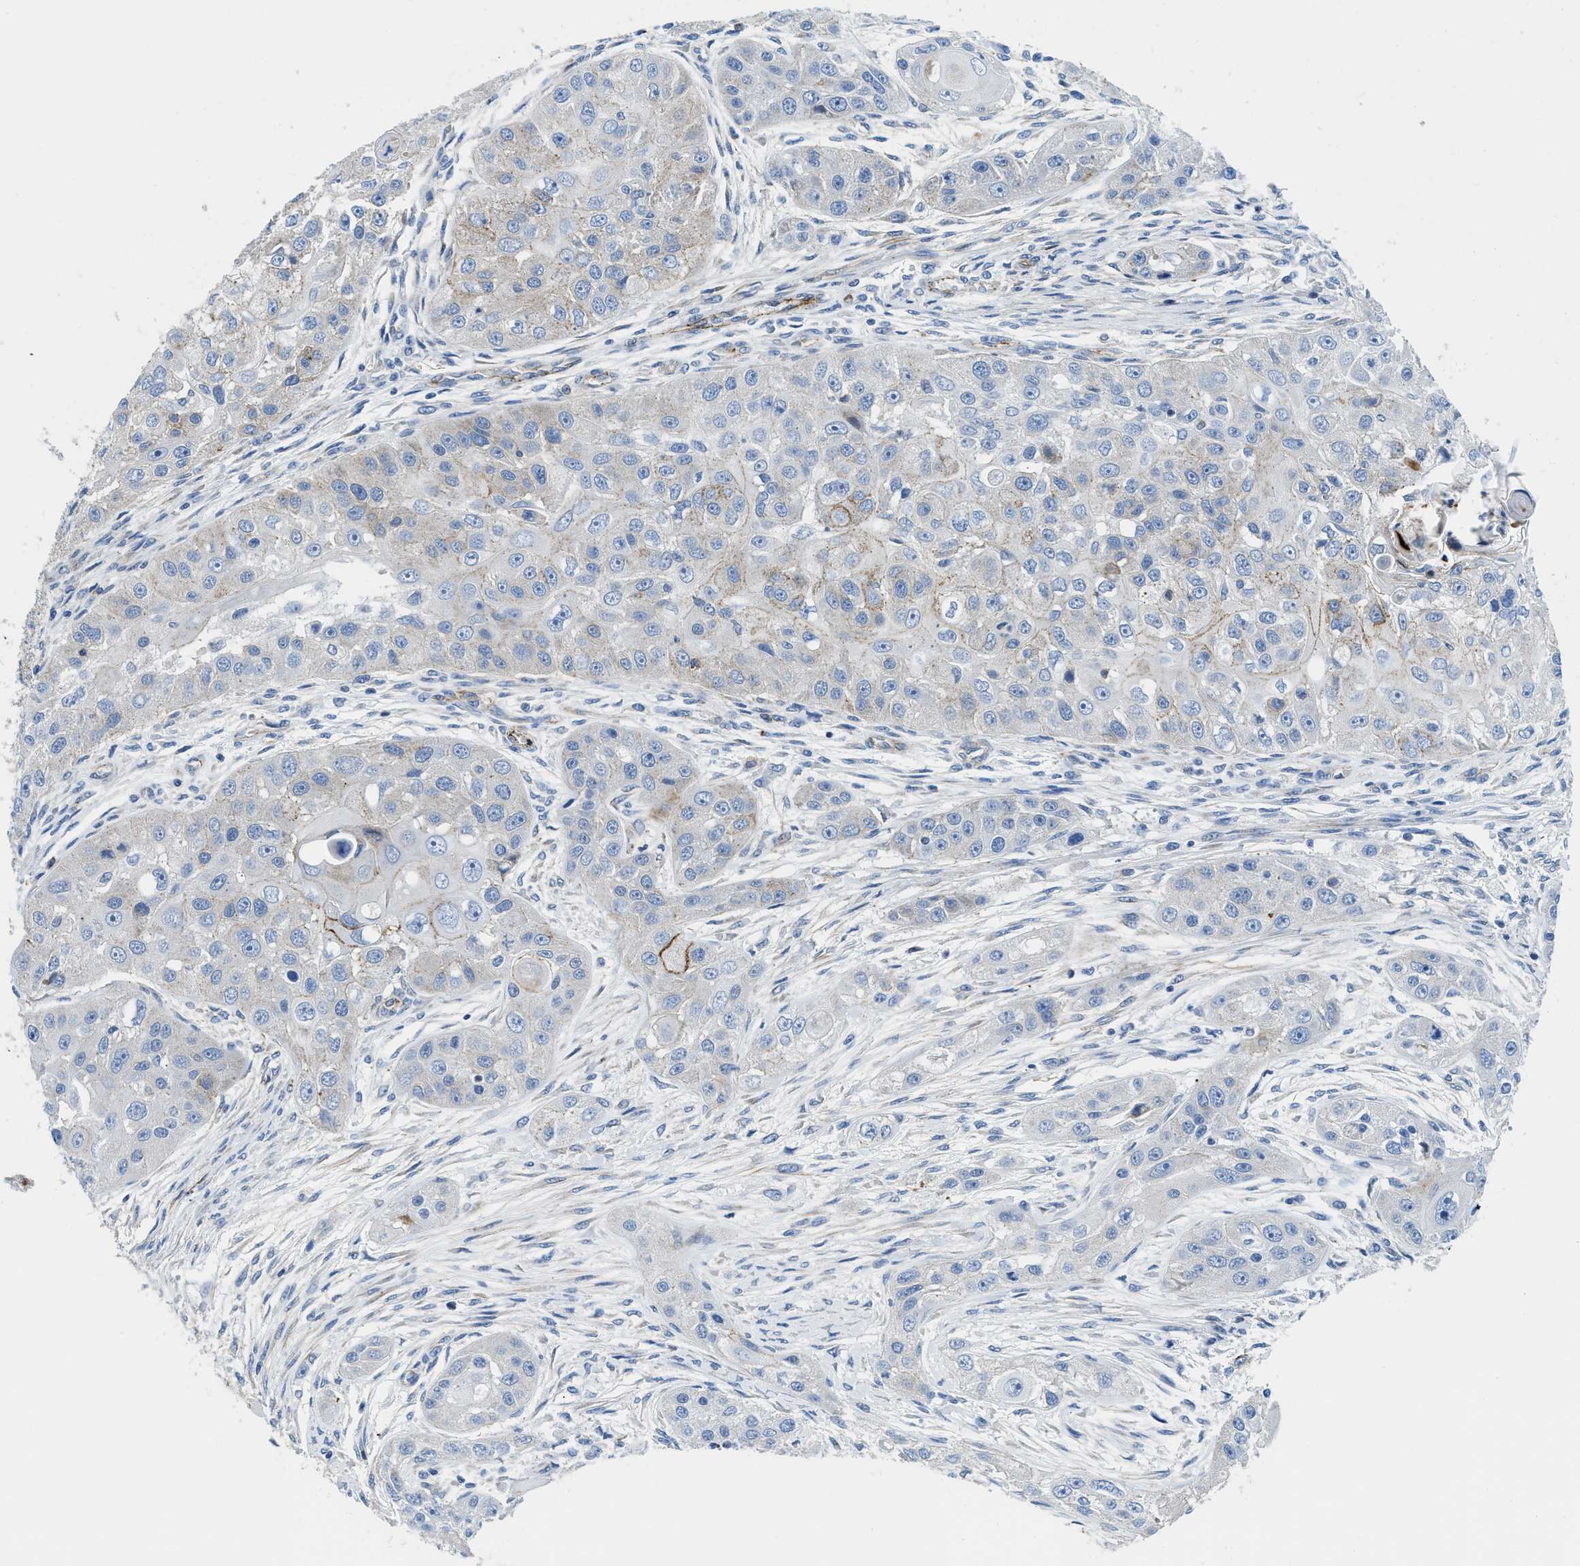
{"staining": {"intensity": "negative", "quantity": "none", "location": "none"}, "tissue": "head and neck cancer", "cell_type": "Tumor cells", "image_type": "cancer", "snomed": [{"axis": "morphology", "description": "Normal tissue, NOS"}, {"axis": "morphology", "description": "Squamous cell carcinoma, NOS"}, {"axis": "topography", "description": "Skeletal muscle"}, {"axis": "topography", "description": "Head-Neck"}], "caption": "Immunohistochemistry (IHC) histopathology image of human head and neck cancer stained for a protein (brown), which reveals no expression in tumor cells.", "gene": "CUTA", "patient": {"sex": "male", "age": 51}}